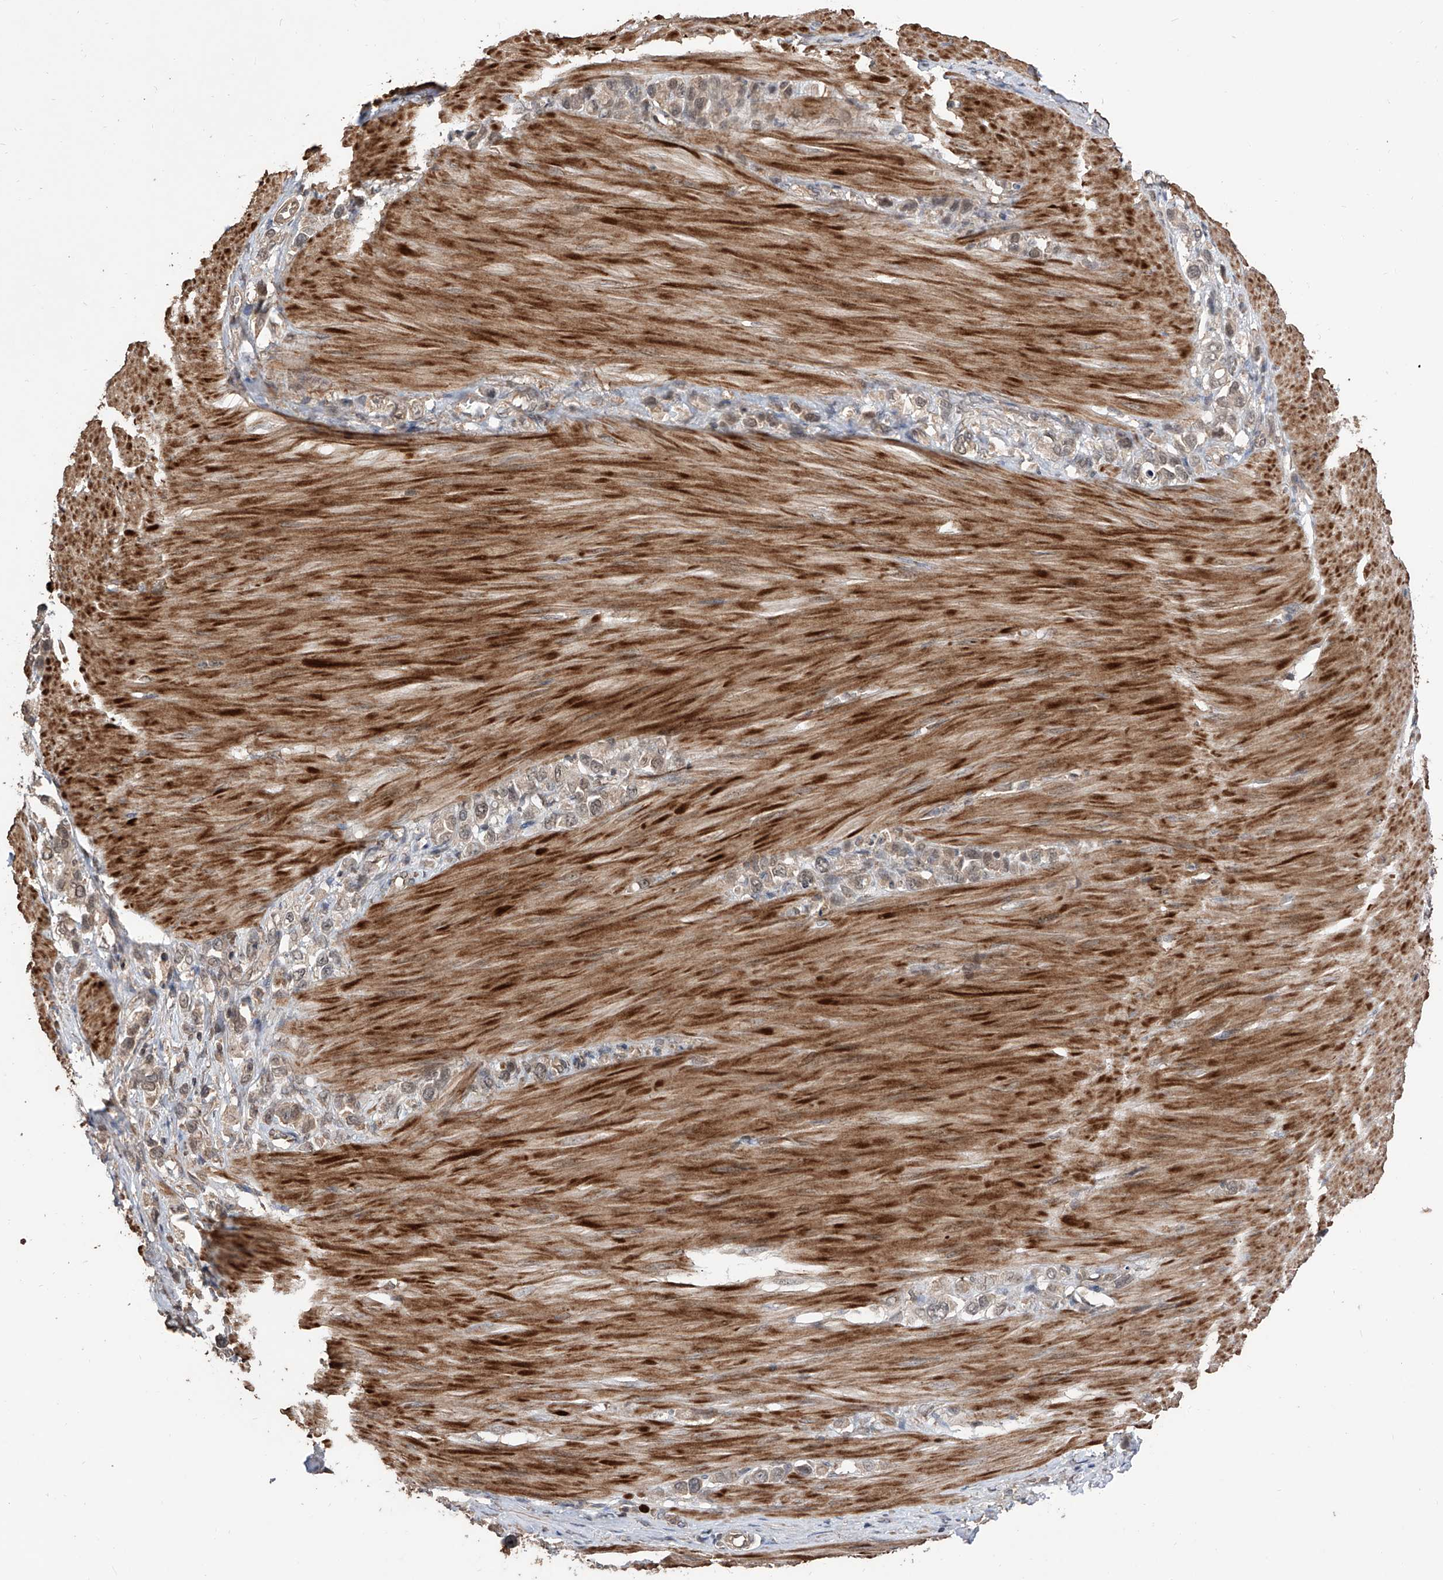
{"staining": {"intensity": "weak", "quantity": "25%-75%", "location": "cytoplasmic/membranous"}, "tissue": "stomach cancer", "cell_type": "Tumor cells", "image_type": "cancer", "snomed": [{"axis": "morphology", "description": "Adenocarcinoma, NOS"}, {"axis": "topography", "description": "Stomach"}], "caption": "Weak cytoplasmic/membranous protein positivity is seen in approximately 25%-75% of tumor cells in stomach cancer (adenocarcinoma).", "gene": "FAM135A", "patient": {"sex": "female", "age": 65}}